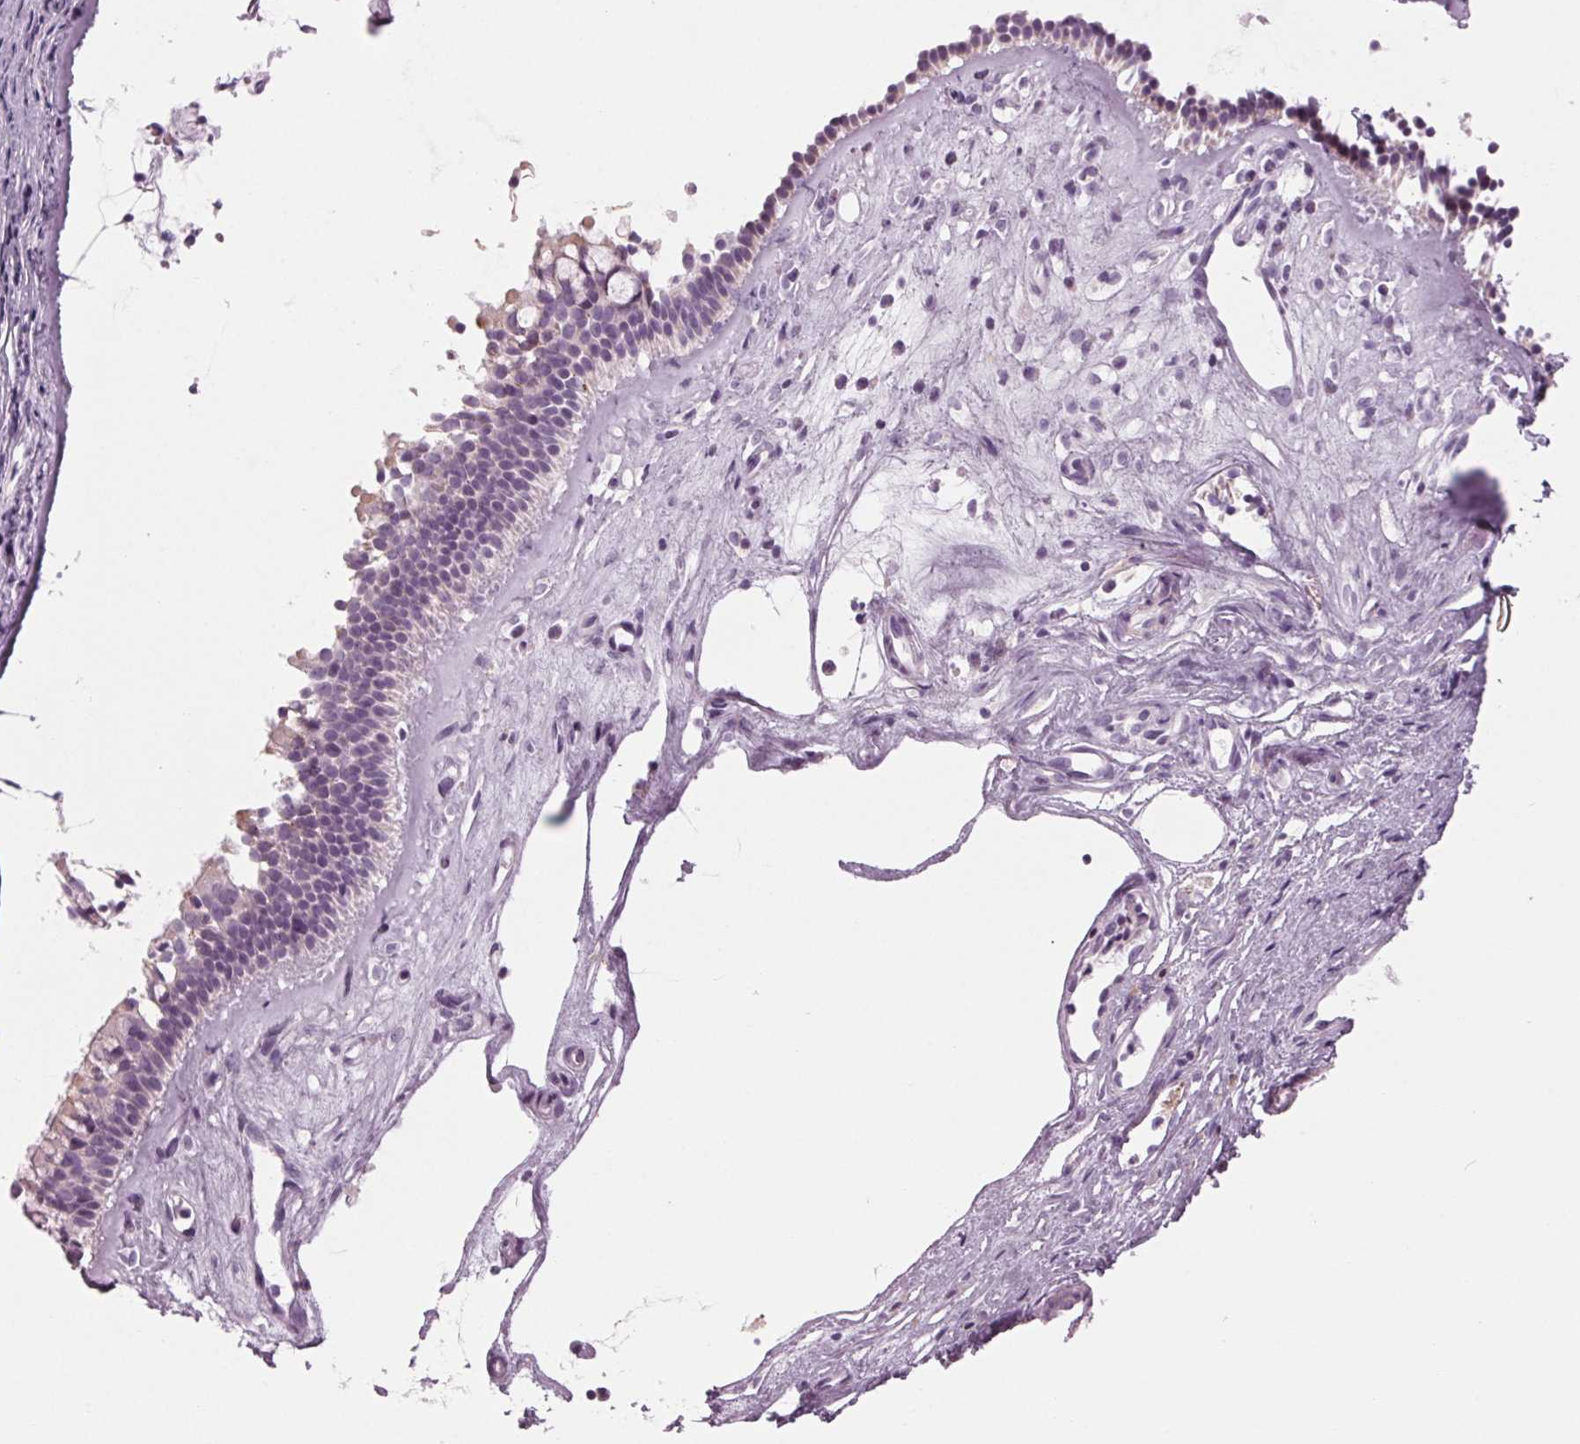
{"staining": {"intensity": "weak", "quantity": "<25%", "location": "cytoplasmic/membranous"}, "tissue": "nasopharynx", "cell_type": "Respiratory epithelial cells", "image_type": "normal", "snomed": [{"axis": "morphology", "description": "Normal tissue, NOS"}, {"axis": "topography", "description": "Nasopharynx"}], "caption": "There is no significant expression in respiratory epithelial cells of nasopharynx. The staining is performed using DAB brown chromogen with nuclei counter-stained in using hematoxylin.", "gene": "CYP3A43", "patient": {"sex": "female", "age": 52}}